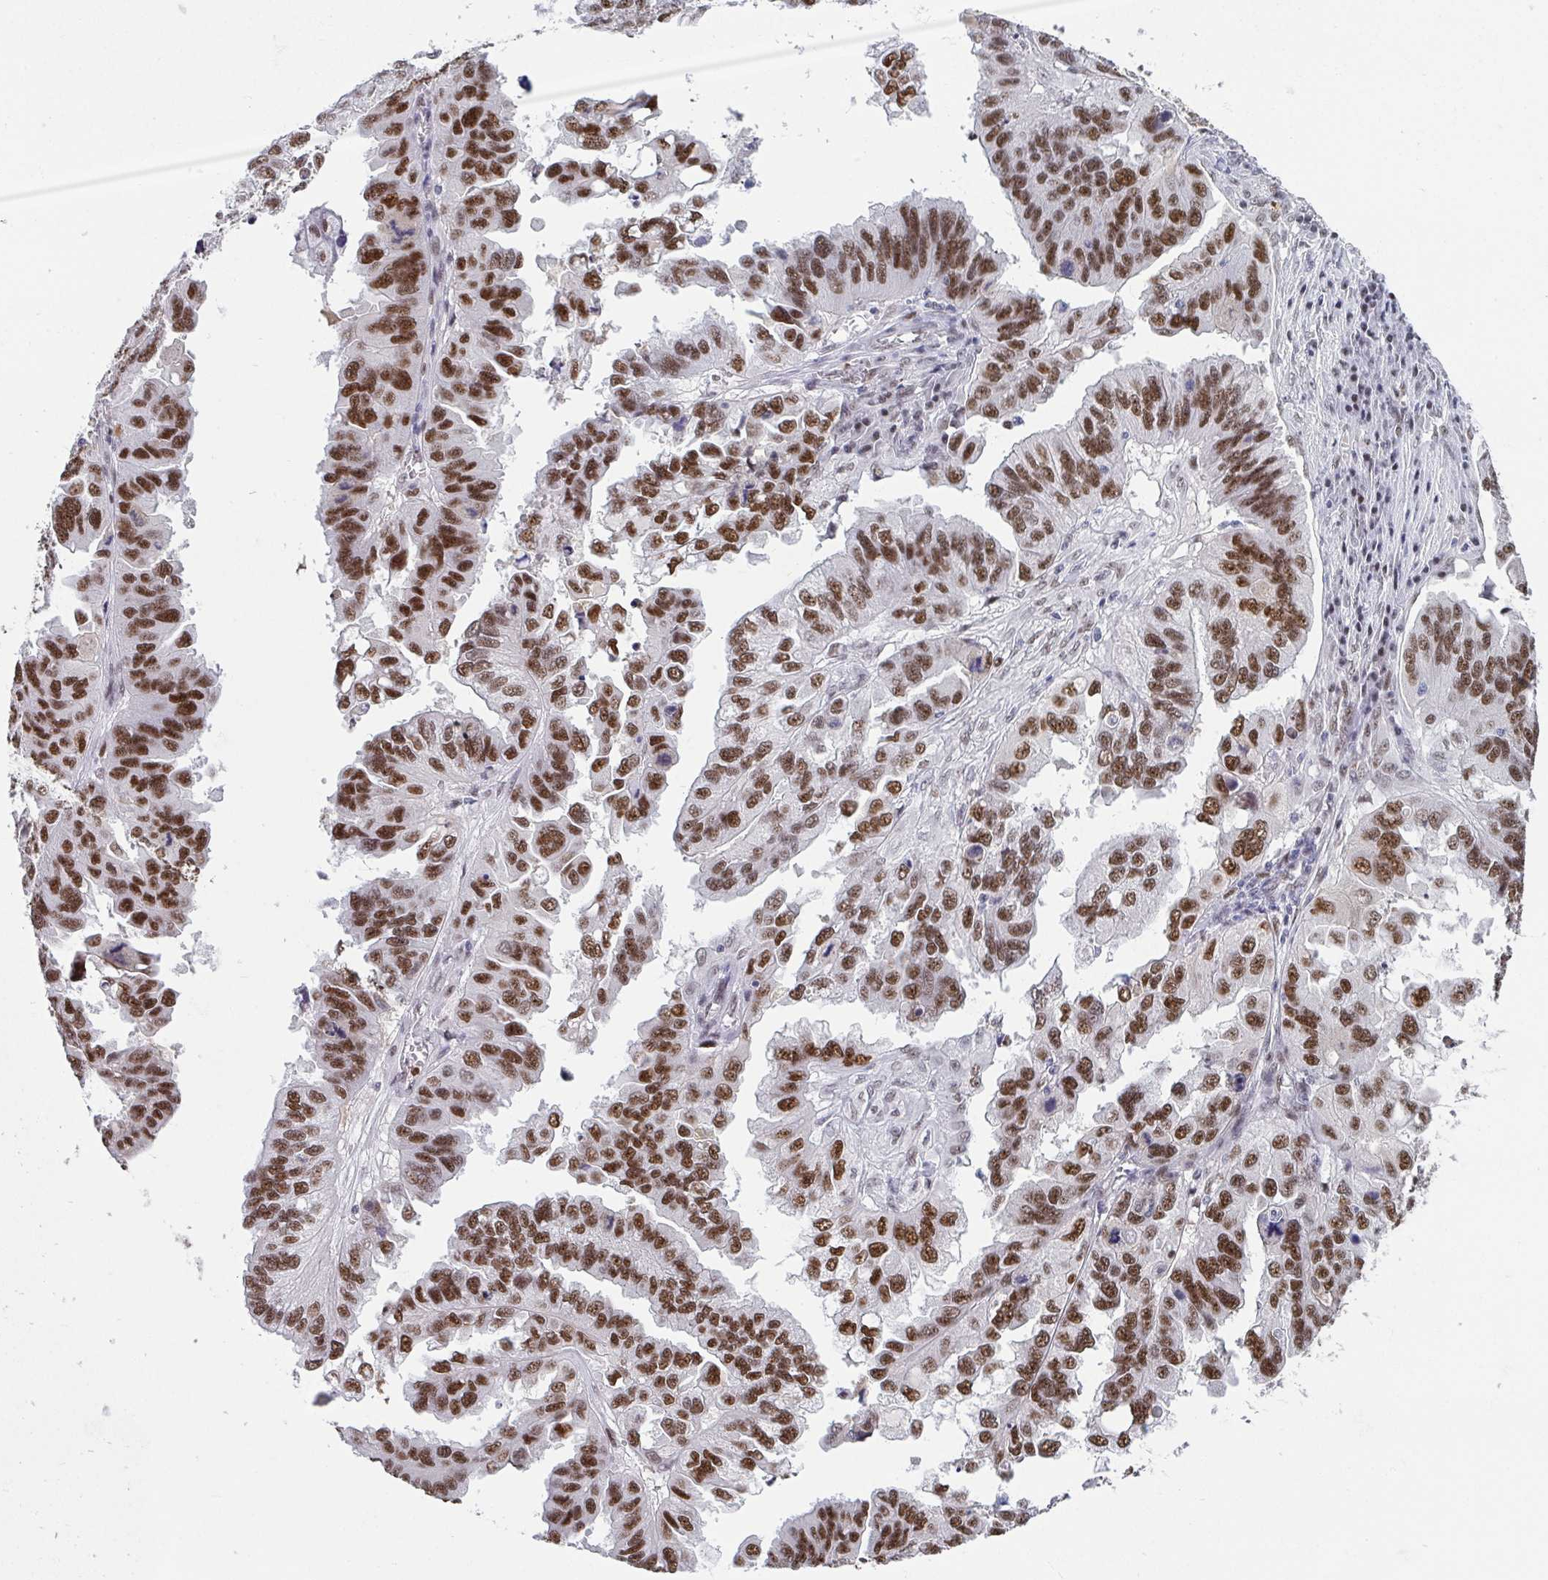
{"staining": {"intensity": "strong", "quantity": ">75%", "location": "nuclear"}, "tissue": "ovarian cancer", "cell_type": "Tumor cells", "image_type": "cancer", "snomed": [{"axis": "morphology", "description": "Cystadenocarcinoma, serous, NOS"}, {"axis": "topography", "description": "Ovary"}], "caption": "Protein expression analysis of serous cystadenocarcinoma (ovarian) exhibits strong nuclear staining in approximately >75% of tumor cells. (IHC, brightfield microscopy, high magnification).", "gene": "JDP2", "patient": {"sex": "female", "age": 79}}